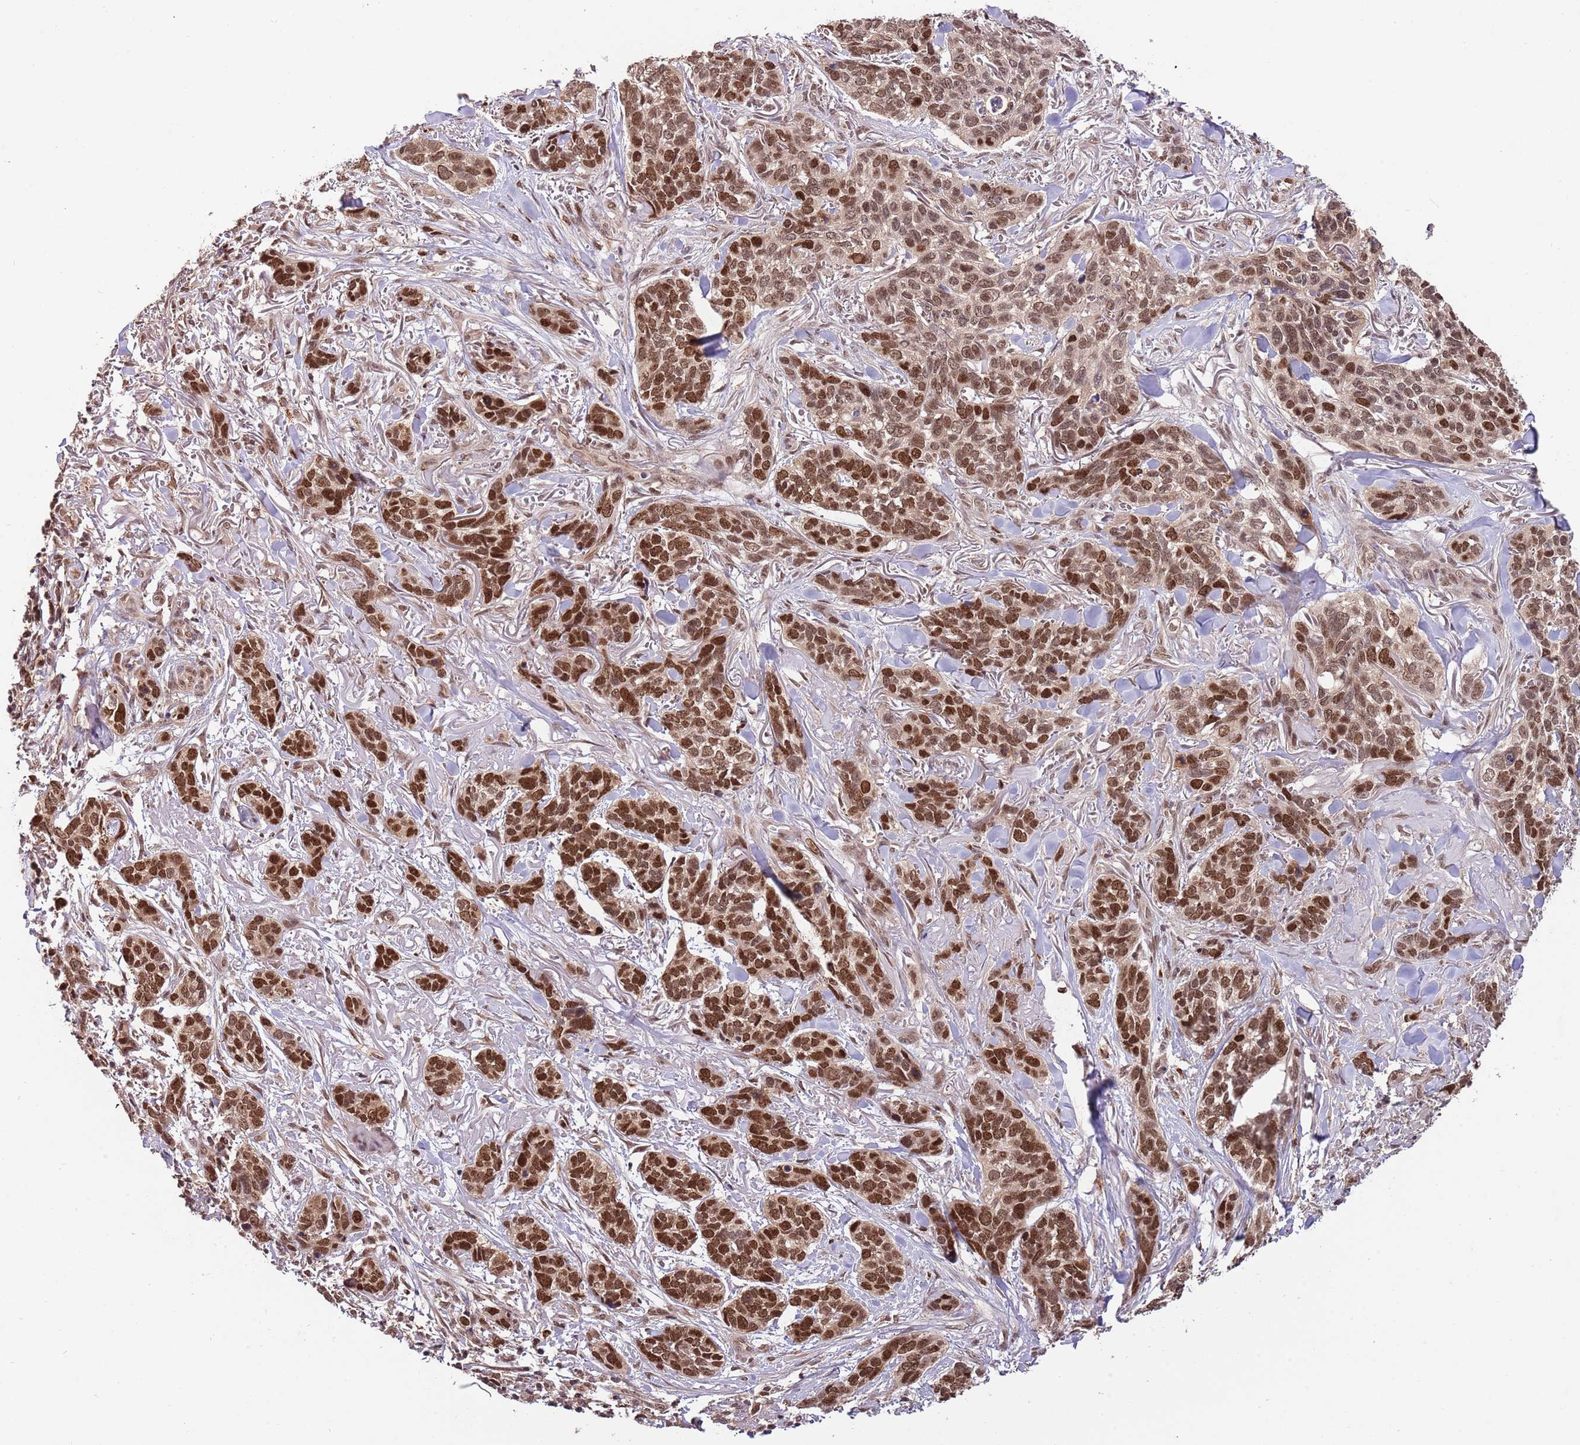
{"staining": {"intensity": "strong", "quantity": ">75%", "location": "nuclear"}, "tissue": "skin cancer", "cell_type": "Tumor cells", "image_type": "cancer", "snomed": [{"axis": "morphology", "description": "Basal cell carcinoma"}, {"axis": "topography", "description": "Skin"}], "caption": "Strong nuclear expression is seen in approximately >75% of tumor cells in skin basal cell carcinoma.", "gene": "RIF1", "patient": {"sex": "male", "age": 86}}